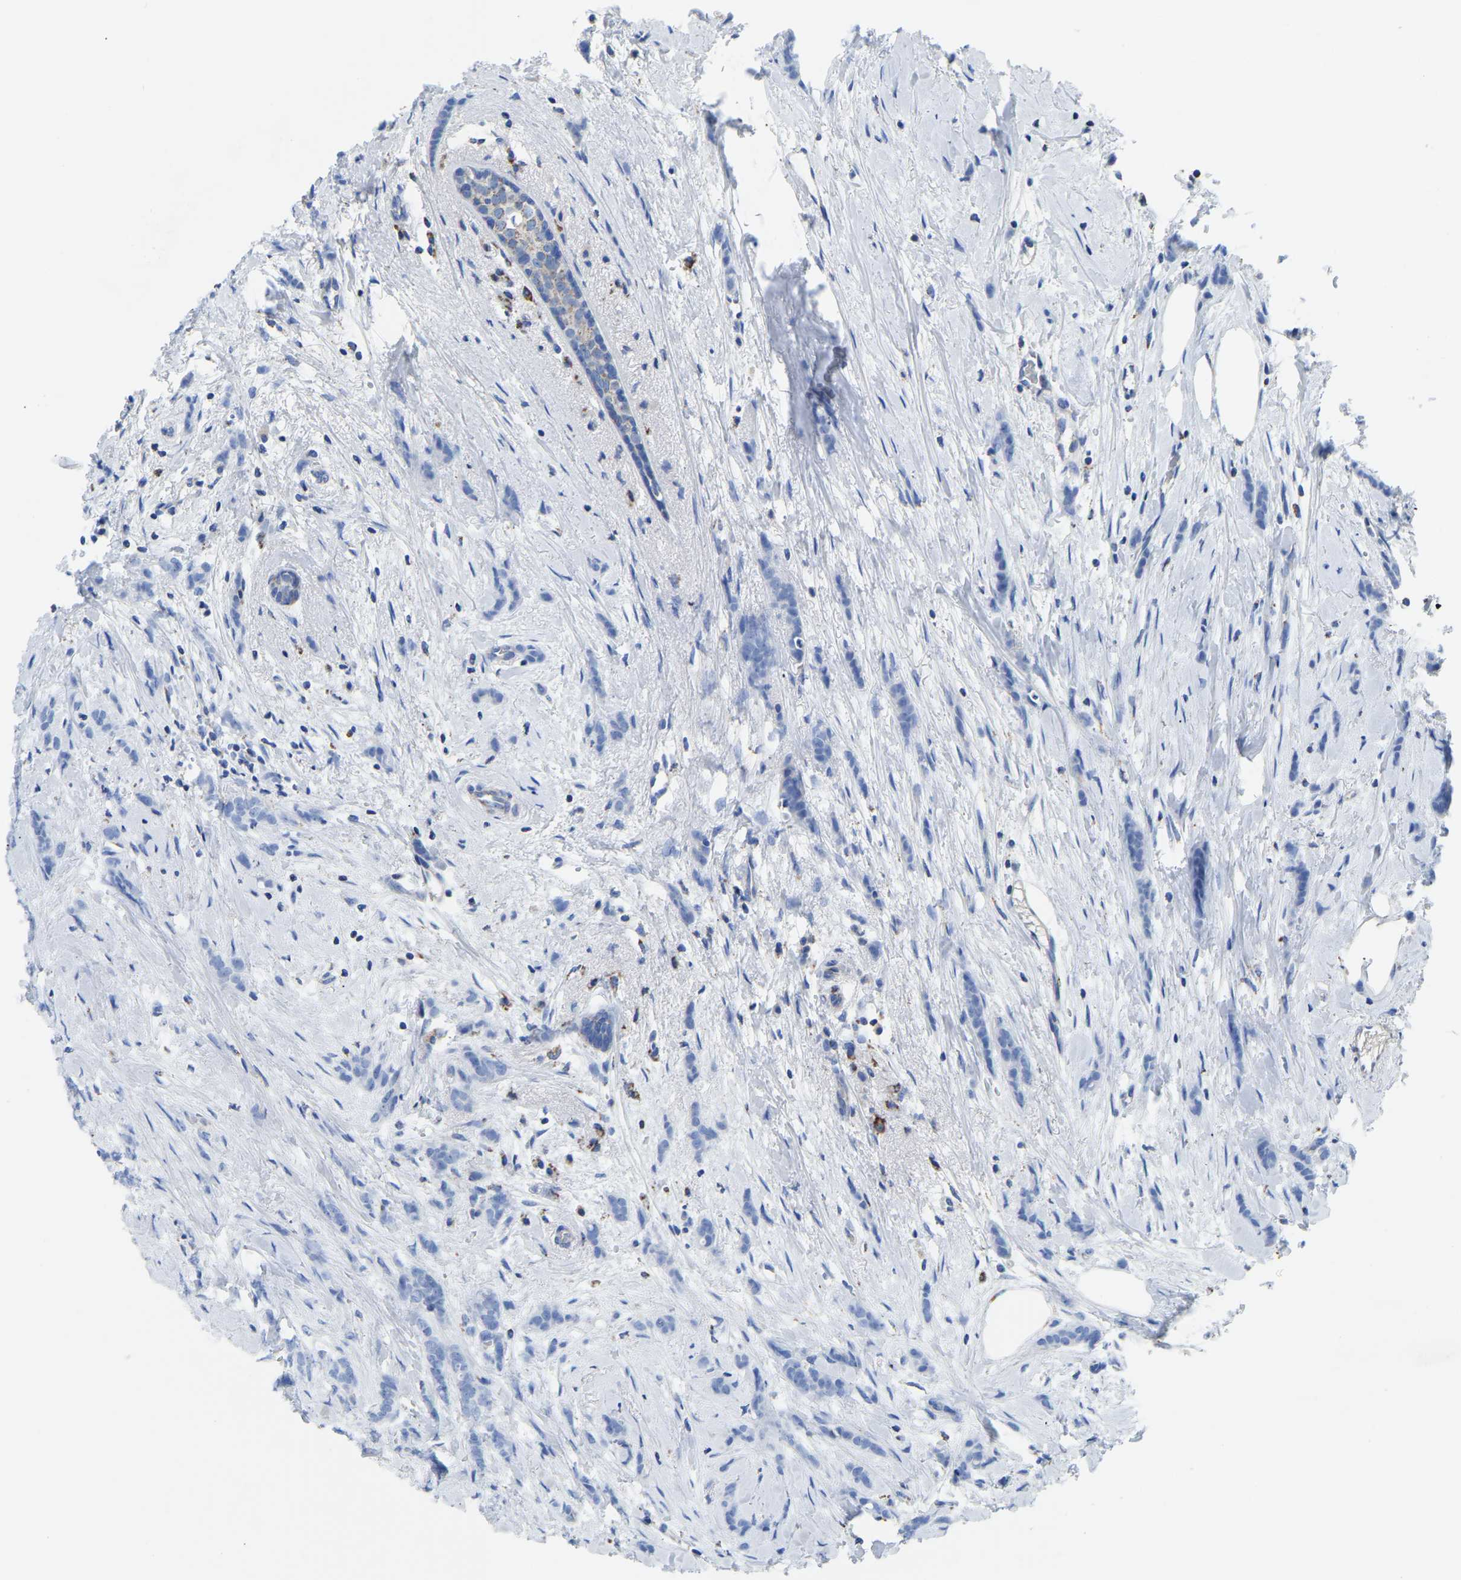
{"staining": {"intensity": "negative", "quantity": "none", "location": "none"}, "tissue": "breast cancer", "cell_type": "Tumor cells", "image_type": "cancer", "snomed": [{"axis": "morphology", "description": "Lobular carcinoma, in situ"}, {"axis": "morphology", "description": "Lobular carcinoma"}, {"axis": "topography", "description": "Breast"}], "caption": "Tumor cells show no significant protein expression in breast cancer.", "gene": "ETFA", "patient": {"sex": "female", "age": 41}}